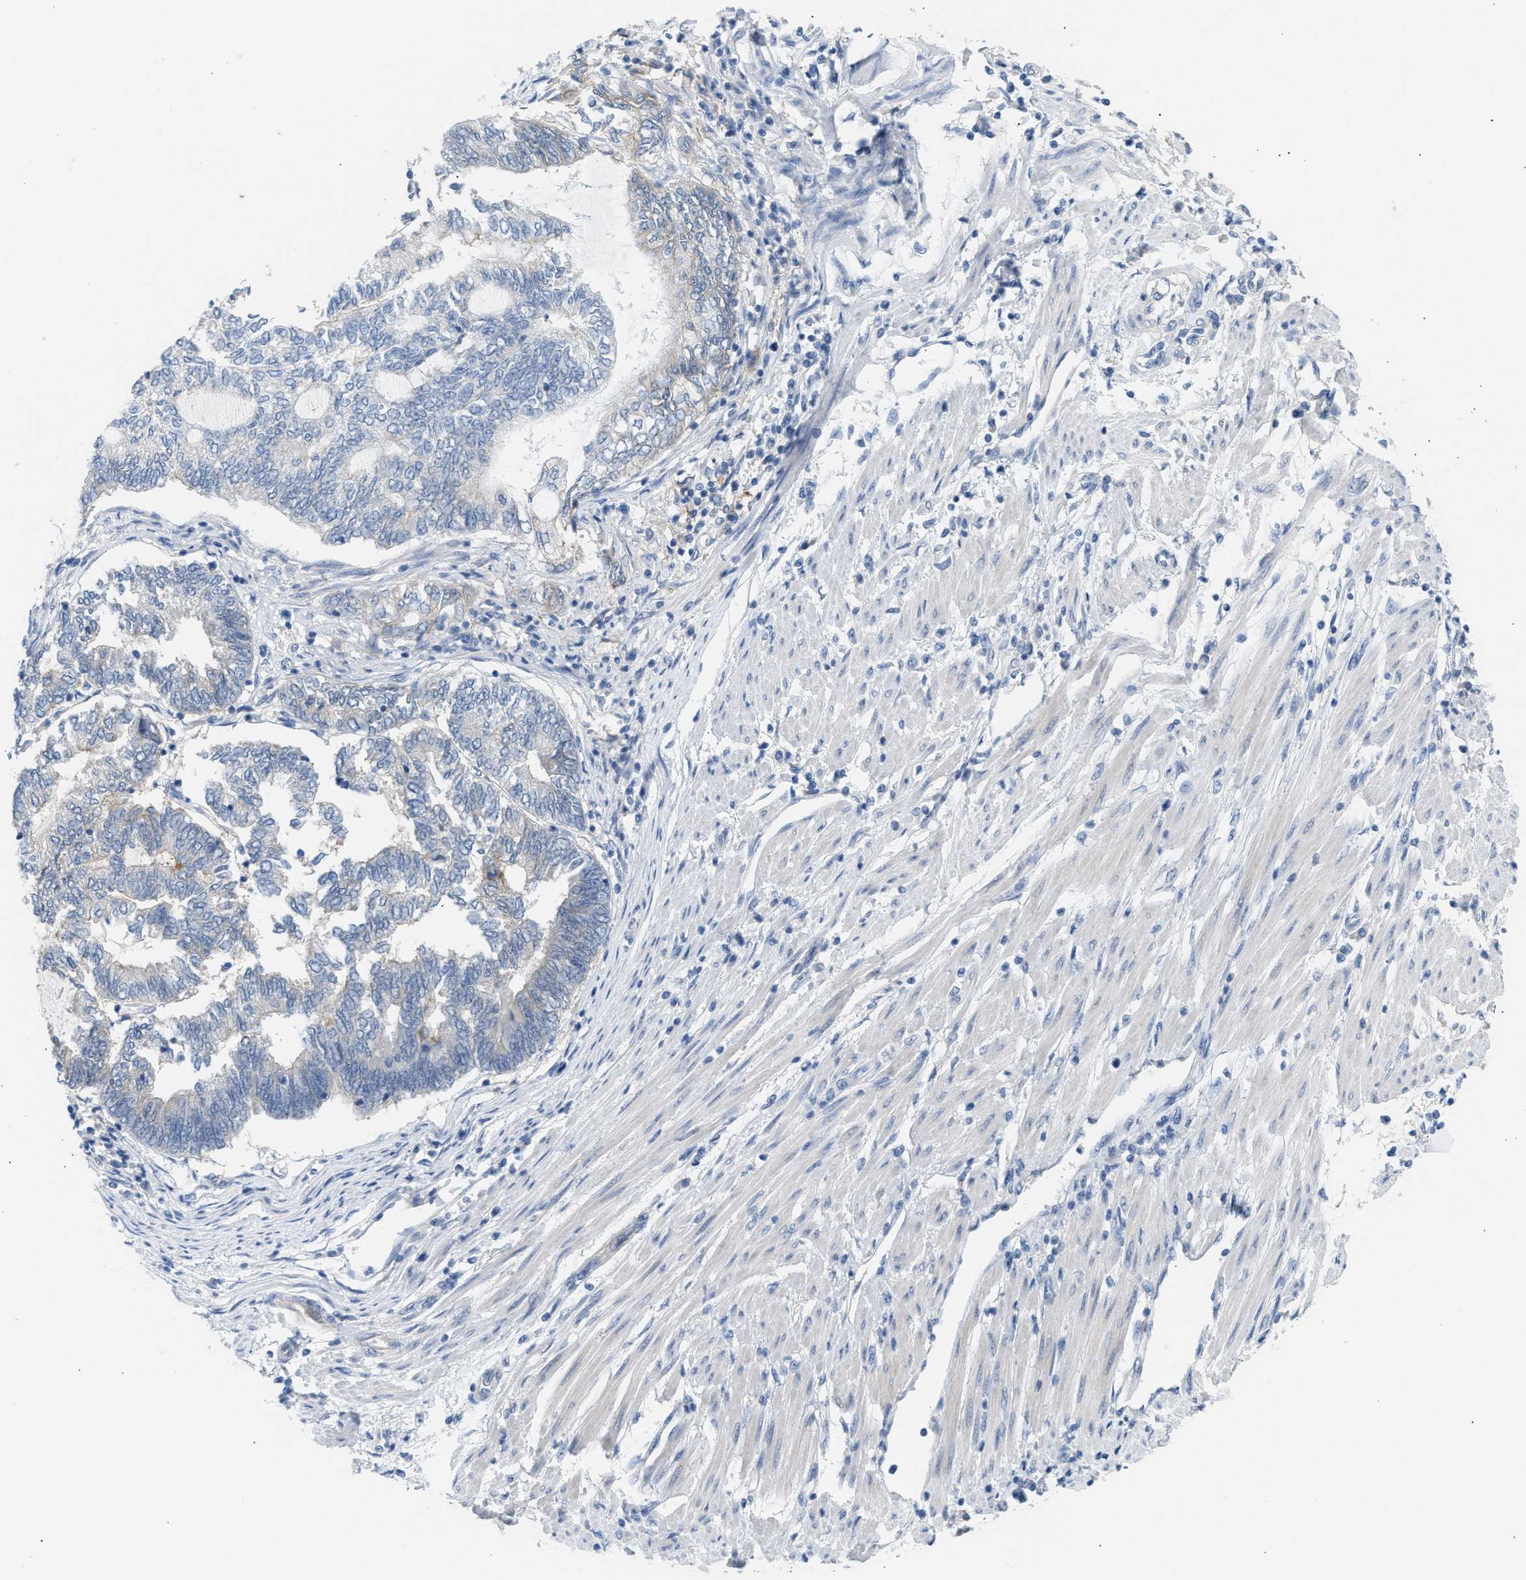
{"staining": {"intensity": "negative", "quantity": "none", "location": "none"}, "tissue": "endometrial cancer", "cell_type": "Tumor cells", "image_type": "cancer", "snomed": [{"axis": "morphology", "description": "Adenocarcinoma, NOS"}, {"axis": "topography", "description": "Uterus"}, {"axis": "topography", "description": "Endometrium"}], "caption": "The histopathology image exhibits no staining of tumor cells in endometrial cancer.", "gene": "ERBB2", "patient": {"sex": "female", "age": 70}}